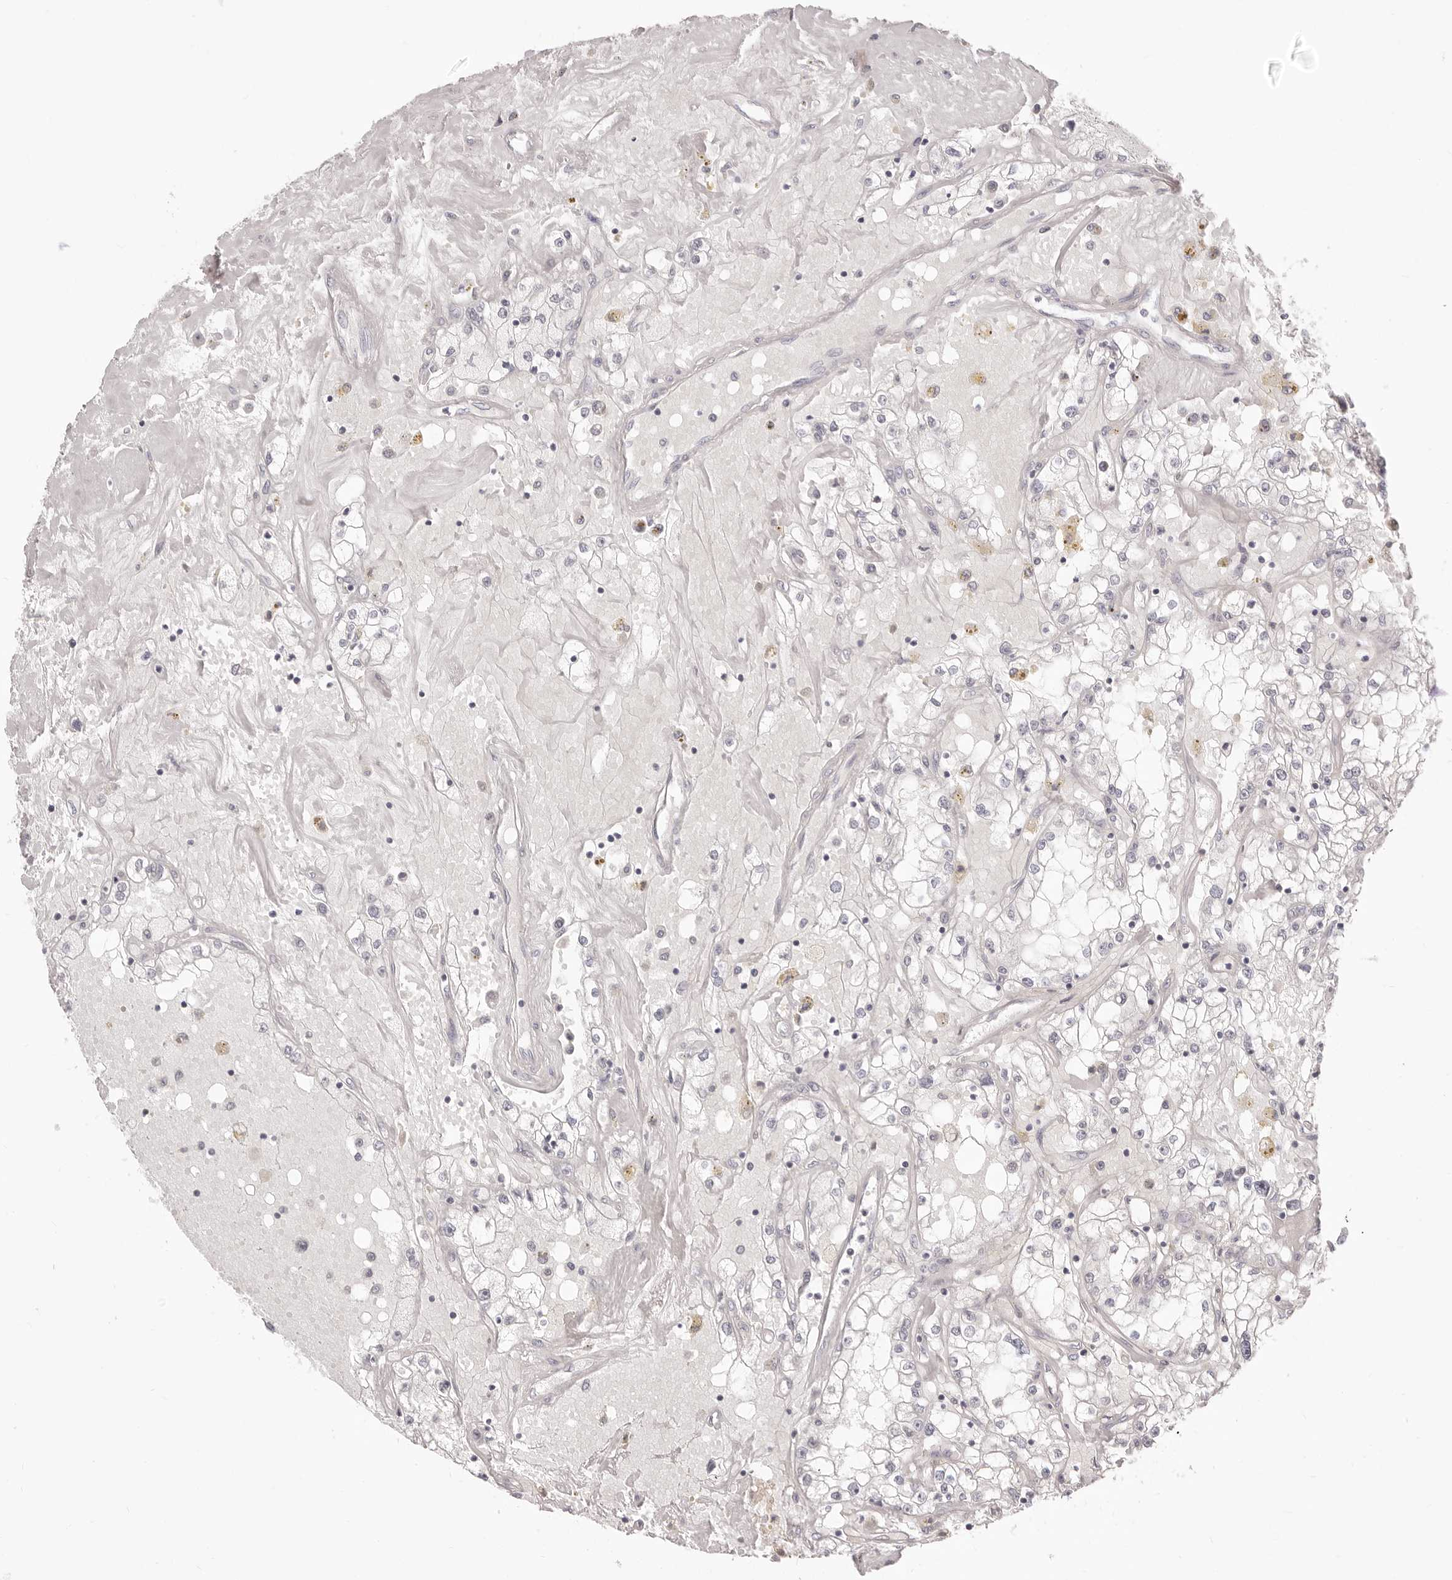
{"staining": {"intensity": "negative", "quantity": "none", "location": "none"}, "tissue": "renal cancer", "cell_type": "Tumor cells", "image_type": "cancer", "snomed": [{"axis": "morphology", "description": "Adenocarcinoma, NOS"}, {"axis": "topography", "description": "Kidney"}], "caption": "Protein analysis of renal cancer exhibits no significant positivity in tumor cells.", "gene": "FABP1", "patient": {"sex": "male", "age": 56}}